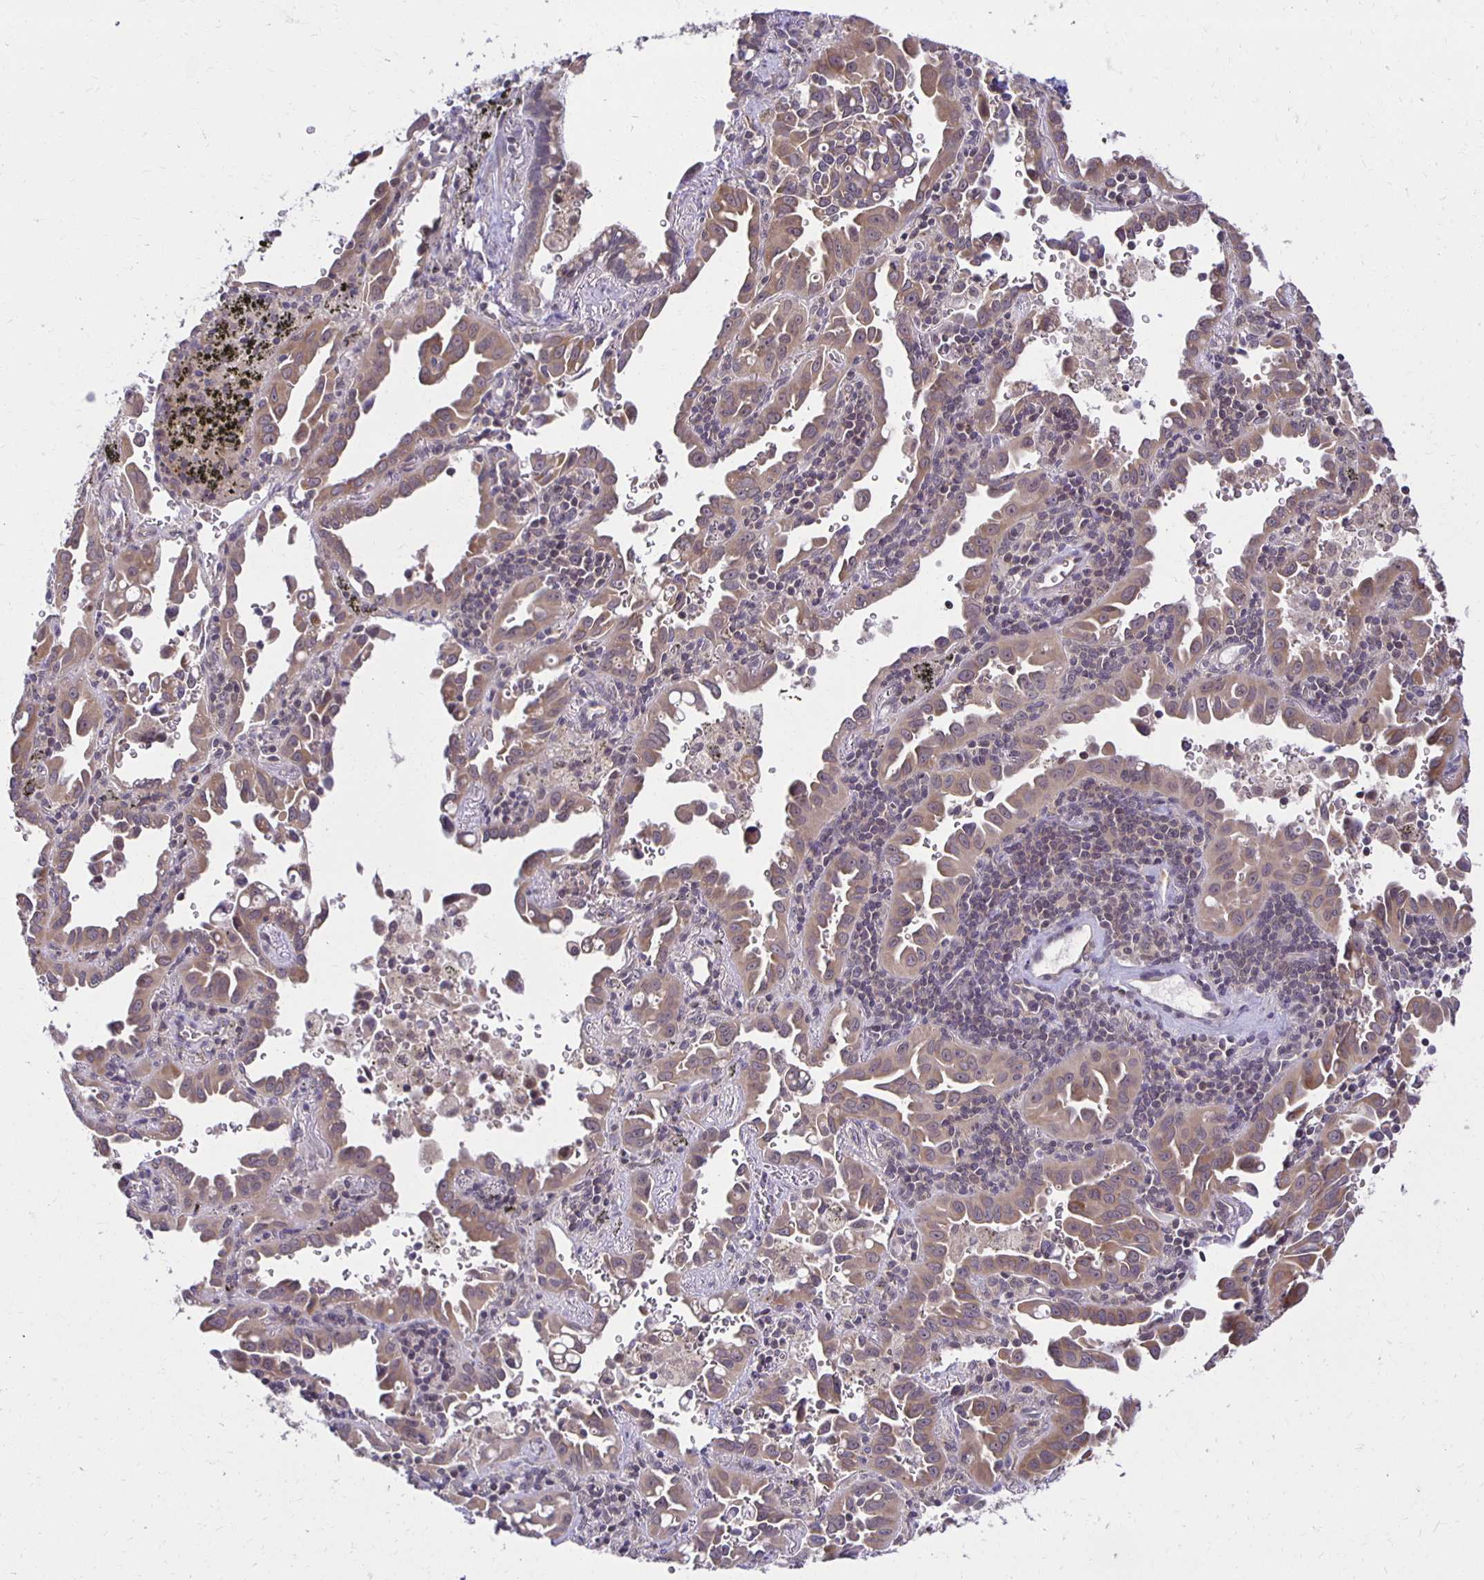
{"staining": {"intensity": "moderate", "quantity": ">75%", "location": "cytoplasmic/membranous"}, "tissue": "lung cancer", "cell_type": "Tumor cells", "image_type": "cancer", "snomed": [{"axis": "morphology", "description": "Adenocarcinoma, NOS"}, {"axis": "topography", "description": "Lung"}], "caption": "Immunohistochemistry (IHC) (DAB) staining of human adenocarcinoma (lung) displays moderate cytoplasmic/membranous protein staining in about >75% of tumor cells.", "gene": "MIEN1", "patient": {"sex": "male", "age": 68}}